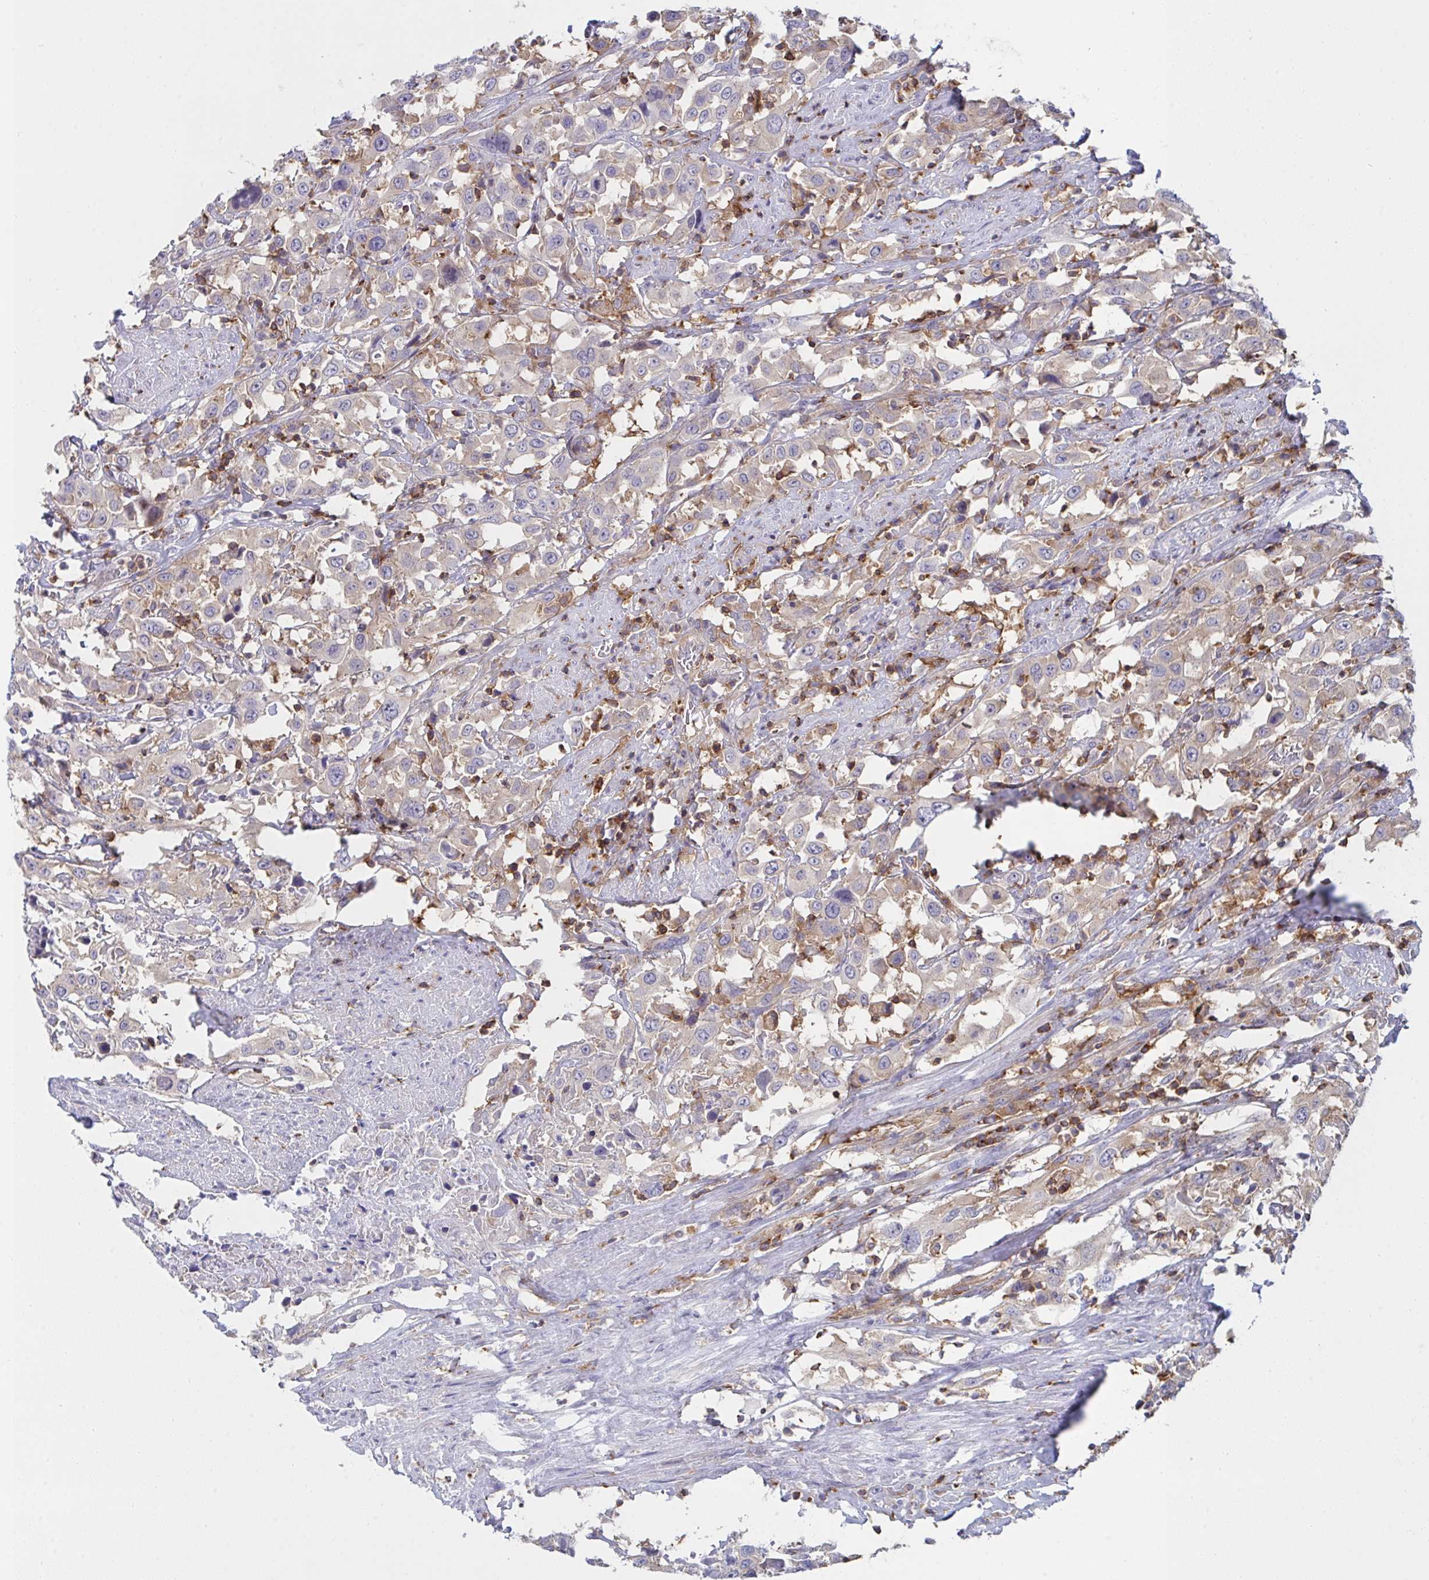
{"staining": {"intensity": "weak", "quantity": "25%-75%", "location": "cytoplasmic/membranous"}, "tissue": "urothelial cancer", "cell_type": "Tumor cells", "image_type": "cancer", "snomed": [{"axis": "morphology", "description": "Urothelial carcinoma, High grade"}, {"axis": "topography", "description": "Urinary bladder"}], "caption": "High-grade urothelial carcinoma was stained to show a protein in brown. There is low levels of weak cytoplasmic/membranous expression in about 25%-75% of tumor cells.", "gene": "WNK1", "patient": {"sex": "male", "age": 61}}